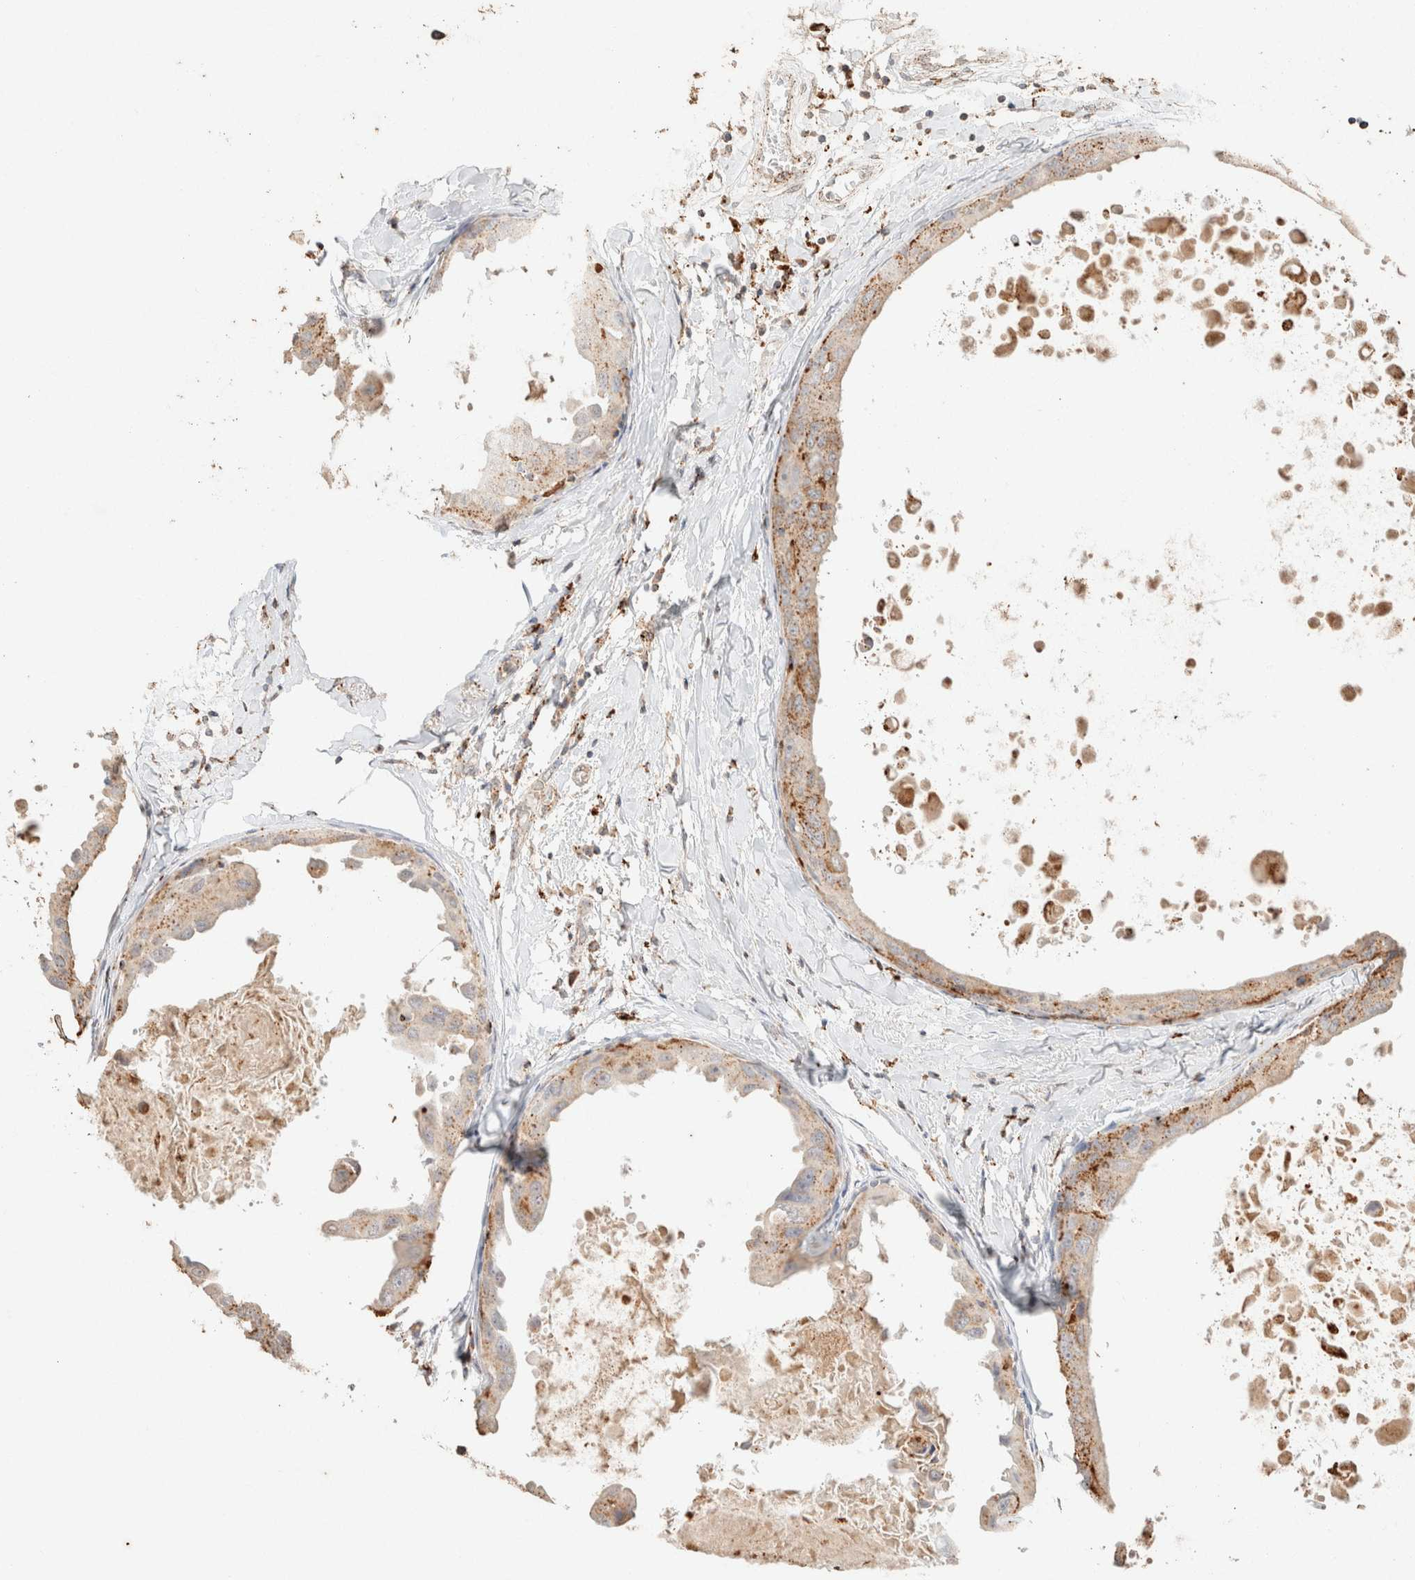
{"staining": {"intensity": "moderate", "quantity": "<25%", "location": "cytoplasmic/membranous"}, "tissue": "breast cancer", "cell_type": "Tumor cells", "image_type": "cancer", "snomed": [{"axis": "morphology", "description": "Duct carcinoma"}, {"axis": "topography", "description": "Breast"}], "caption": "Breast cancer stained with a brown dye displays moderate cytoplasmic/membranous positive staining in approximately <25% of tumor cells.", "gene": "CTSC", "patient": {"sex": "female", "age": 27}}